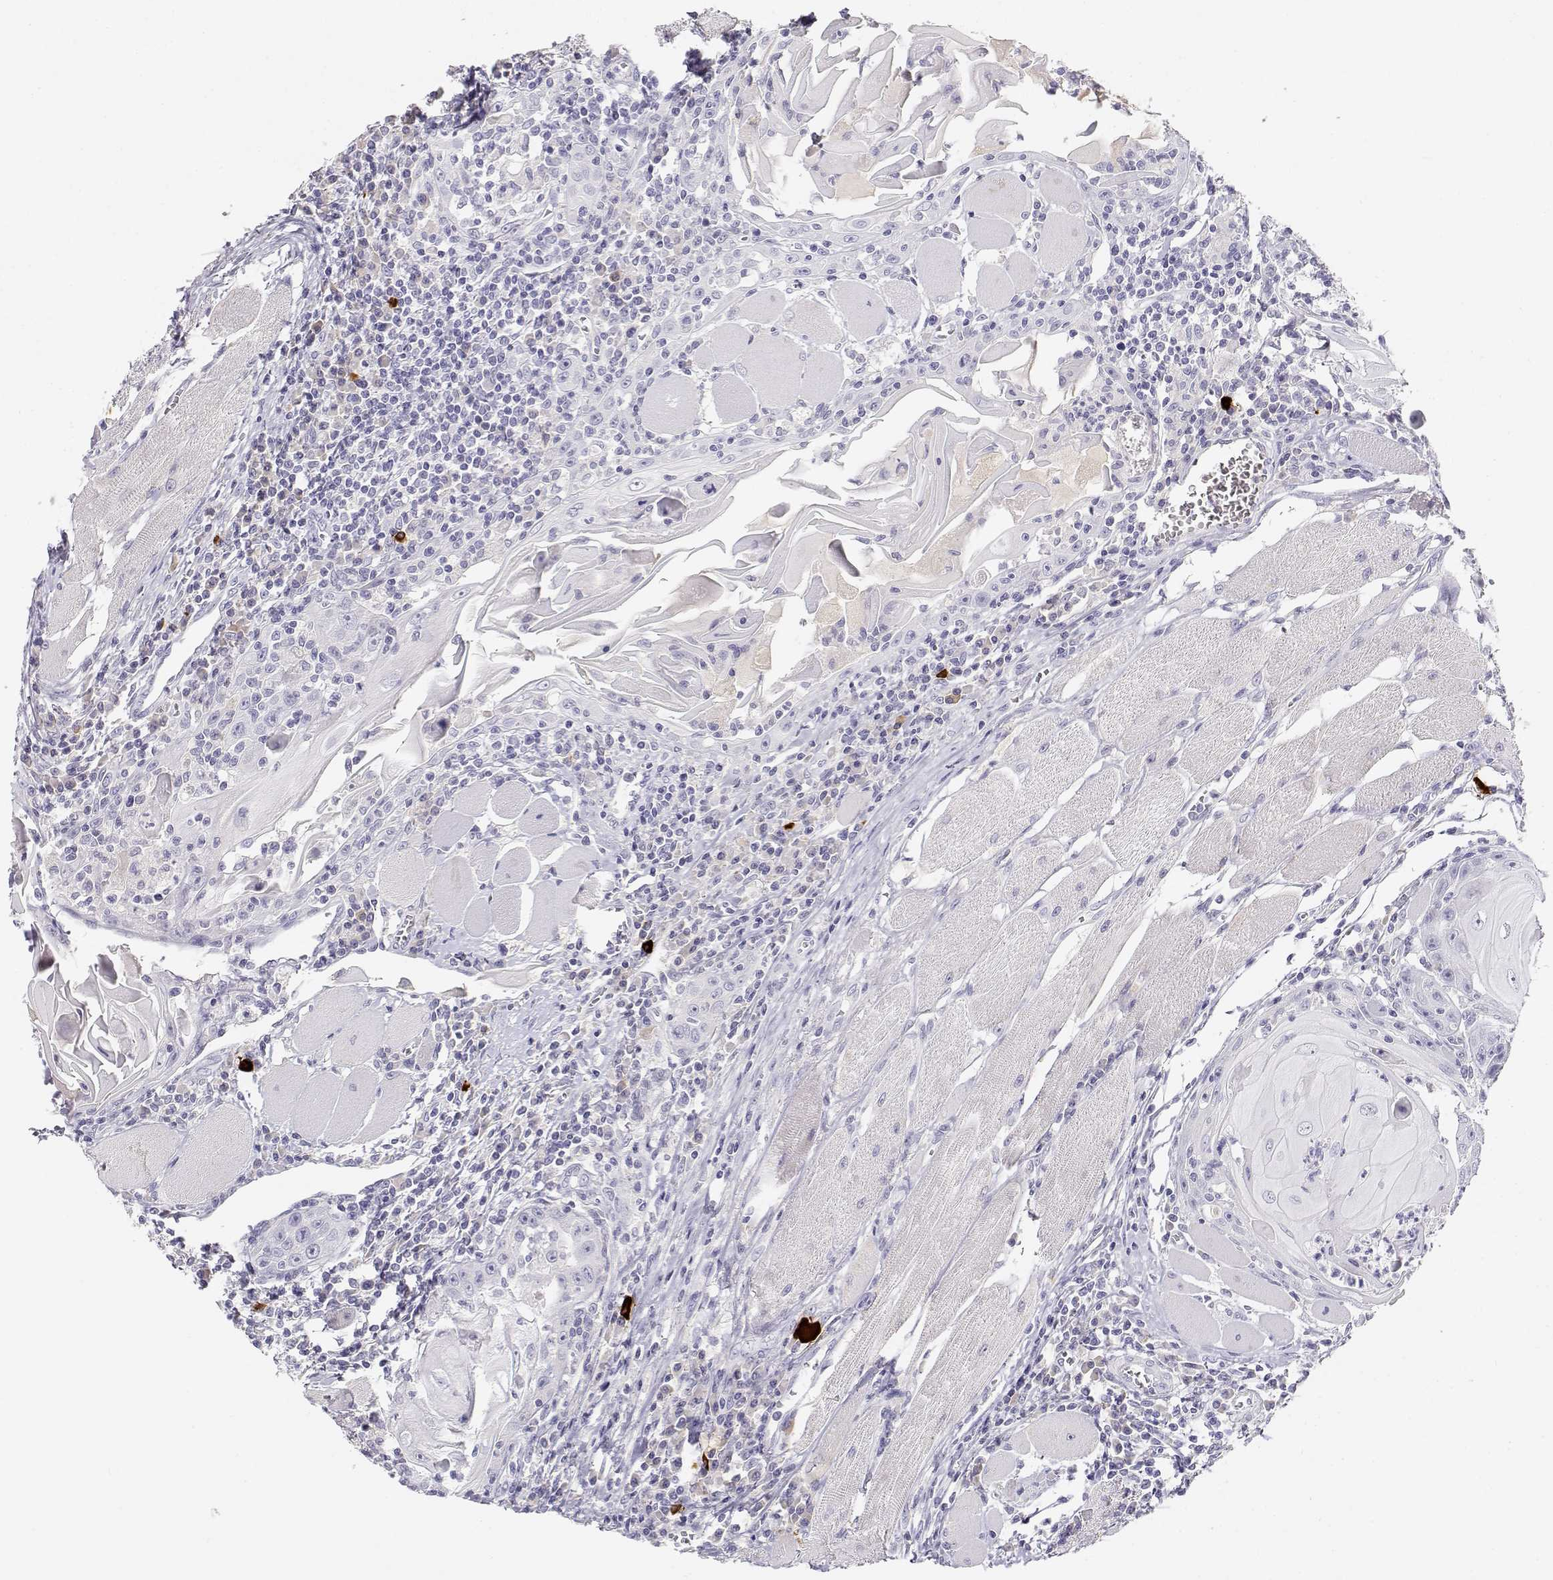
{"staining": {"intensity": "negative", "quantity": "none", "location": "none"}, "tissue": "head and neck cancer", "cell_type": "Tumor cells", "image_type": "cancer", "snomed": [{"axis": "morphology", "description": "Normal tissue, NOS"}, {"axis": "morphology", "description": "Squamous cell carcinoma, NOS"}, {"axis": "topography", "description": "Oral tissue"}, {"axis": "topography", "description": "Head-Neck"}], "caption": "Tumor cells show no significant protein expression in head and neck cancer.", "gene": "GPR174", "patient": {"sex": "male", "age": 52}}